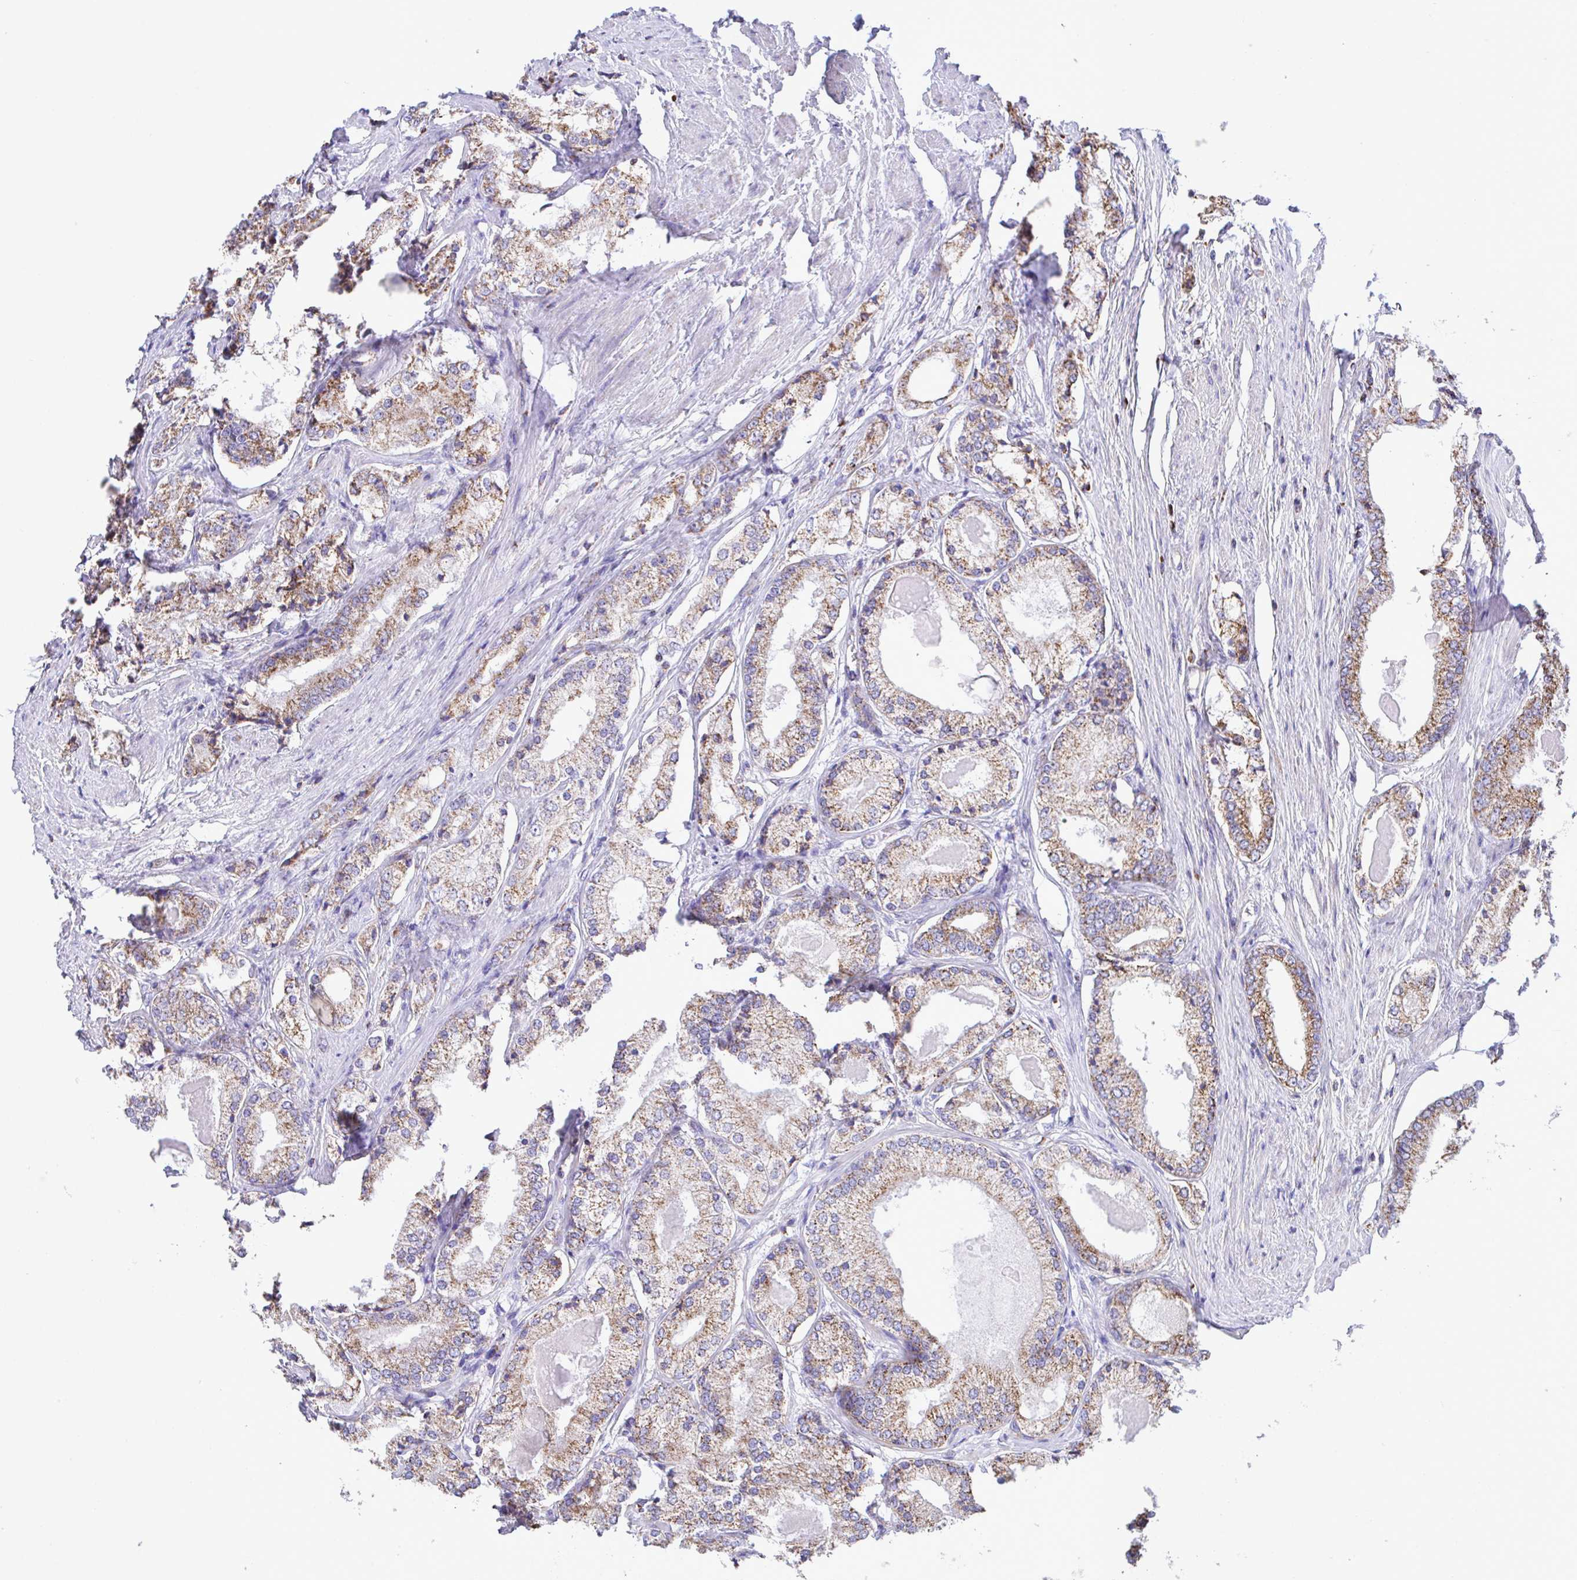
{"staining": {"intensity": "moderate", "quantity": ">75%", "location": "cytoplasmic/membranous"}, "tissue": "prostate cancer", "cell_type": "Tumor cells", "image_type": "cancer", "snomed": [{"axis": "morphology", "description": "Adenocarcinoma, NOS"}, {"axis": "morphology", "description": "Adenocarcinoma, Low grade"}, {"axis": "topography", "description": "Prostate"}], "caption": "The image shows a brown stain indicating the presence of a protein in the cytoplasmic/membranous of tumor cells in prostate cancer (adenocarcinoma).", "gene": "PCMTD2", "patient": {"sex": "male", "age": 68}}